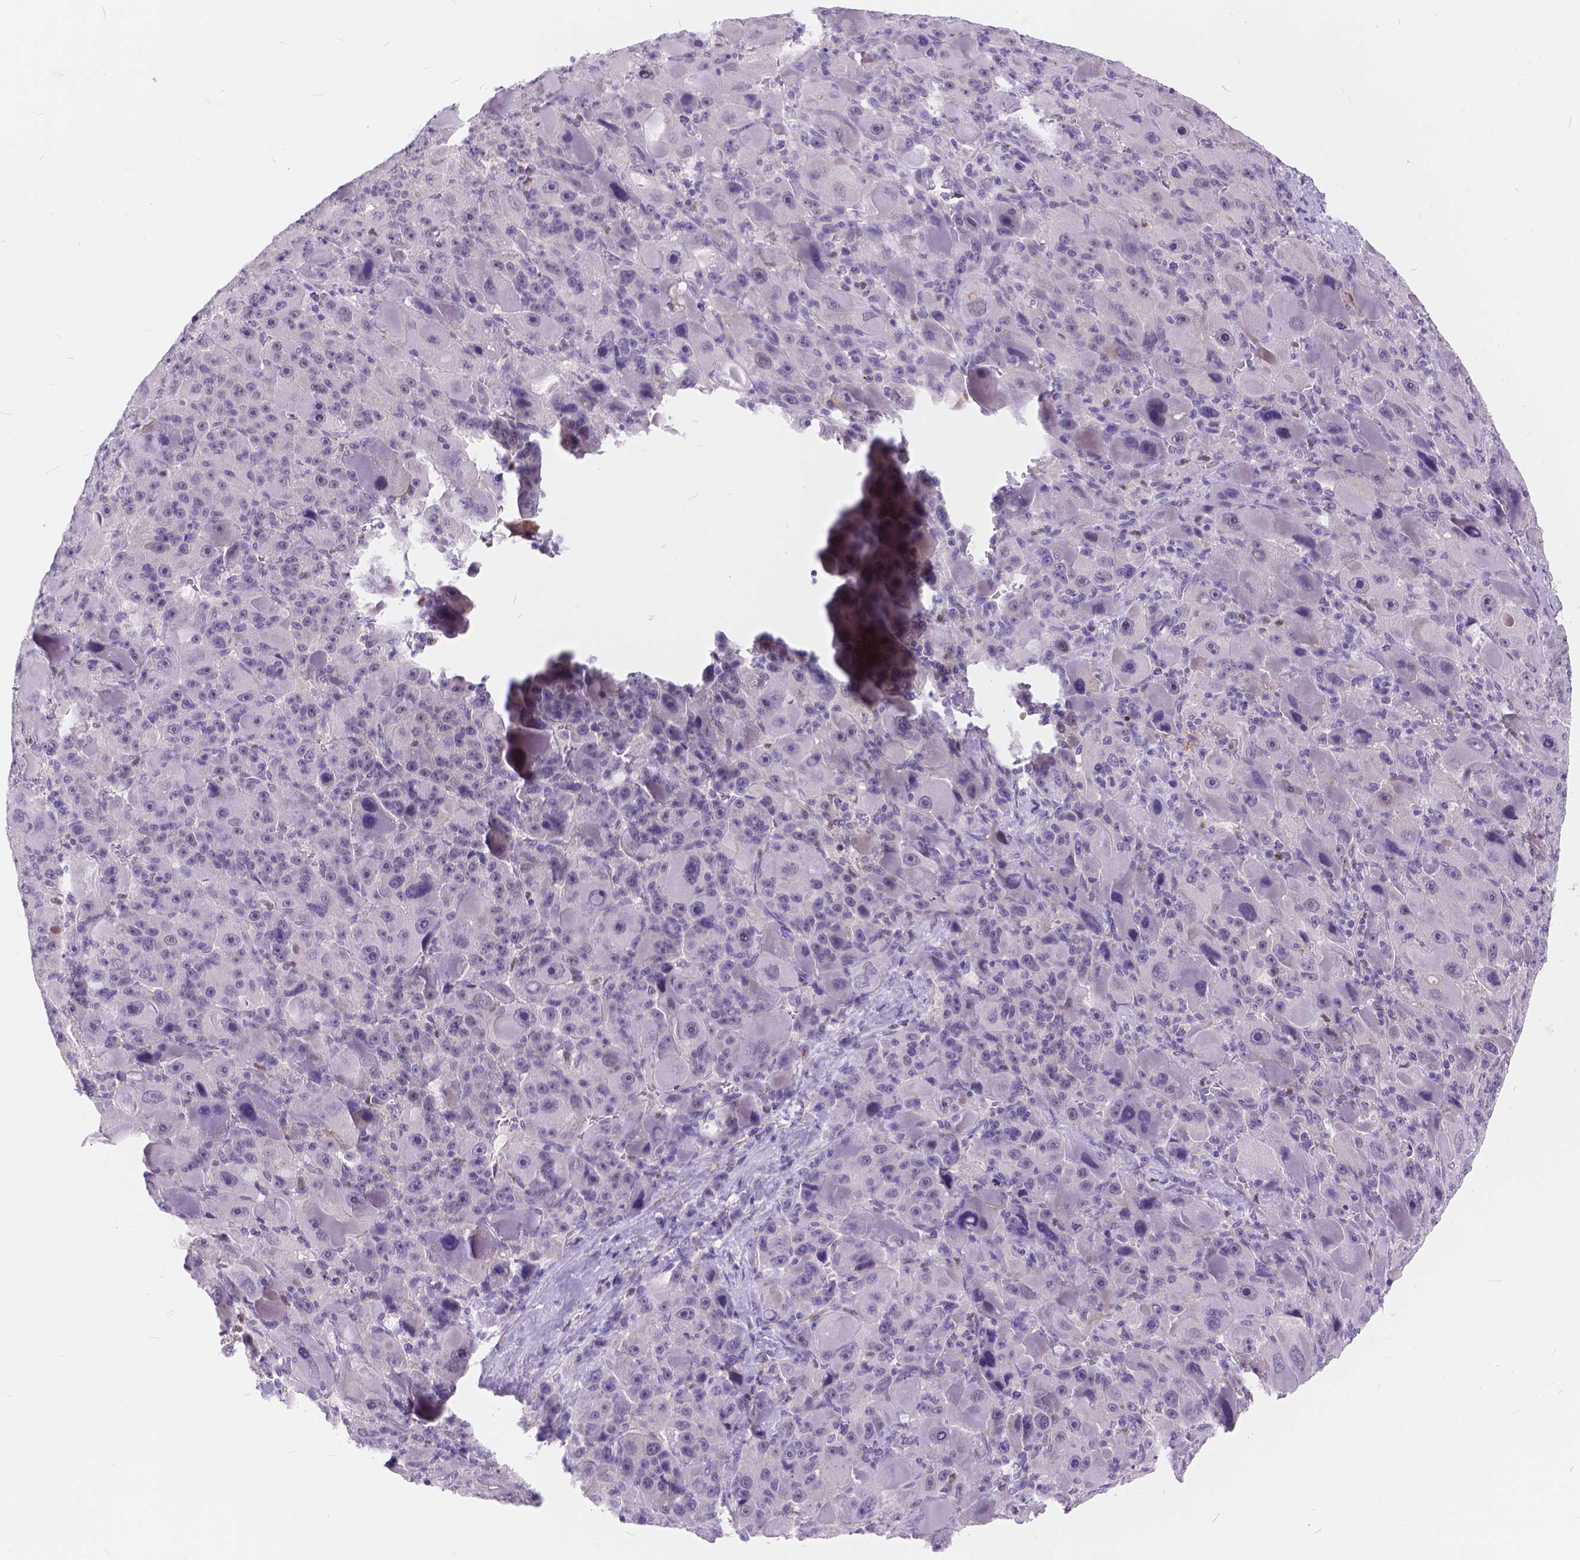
{"staining": {"intensity": "negative", "quantity": "none", "location": "none"}, "tissue": "liver cancer", "cell_type": "Tumor cells", "image_type": "cancer", "snomed": [{"axis": "morphology", "description": "Carcinoma, Hepatocellular, NOS"}, {"axis": "topography", "description": "Liver"}], "caption": "This is a micrograph of immunohistochemistry staining of liver cancer (hepatocellular carcinoma), which shows no staining in tumor cells. (Stains: DAB IHC with hematoxylin counter stain, Microscopy: brightfield microscopy at high magnification).", "gene": "MAN2C1", "patient": {"sex": "male", "age": 76}}